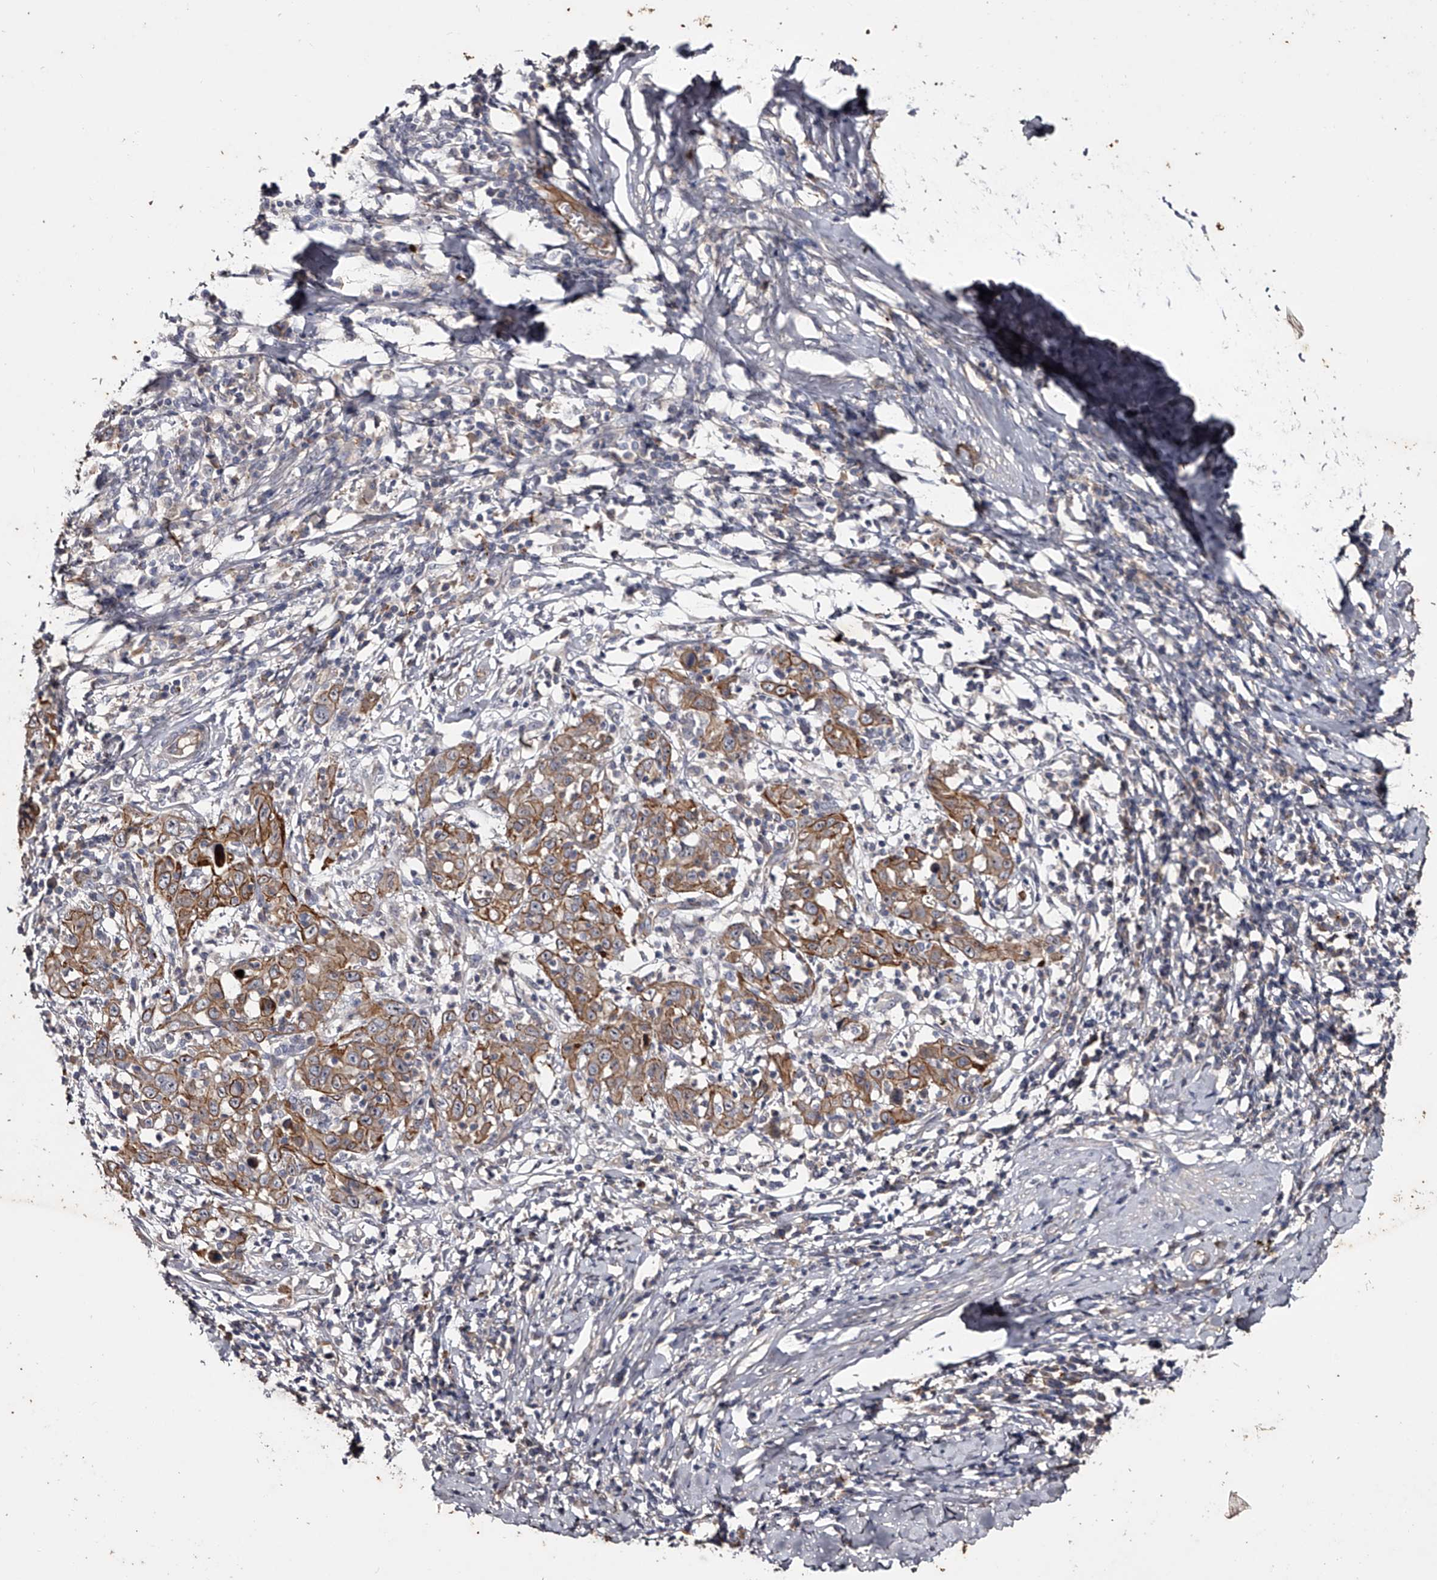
{"staining": {"intensity": "moderate", "quantity": ">75%", "location": "cytoplasmic/membranous"}, "tissue": "cervical cancer", "cell_type": "Tumor cells", "image_type": "cancer", "snomed": [{"axis": "morphology", "description": "Squamous cell carcinoma, NOS"}, {"axis": "topography", "description": "Cervix"}], "caption": "Immunohistochemistry (IHC) photomicrograph of human cervical cancer (squamous cell carcinoma) stained for a protein (brown), which shows medium levels of moderate cytoplasmic/membranous expression in approximately >75% of tumor cells.", "gene": "MDN1", "patient": {"sex": "female", "age": 46}}